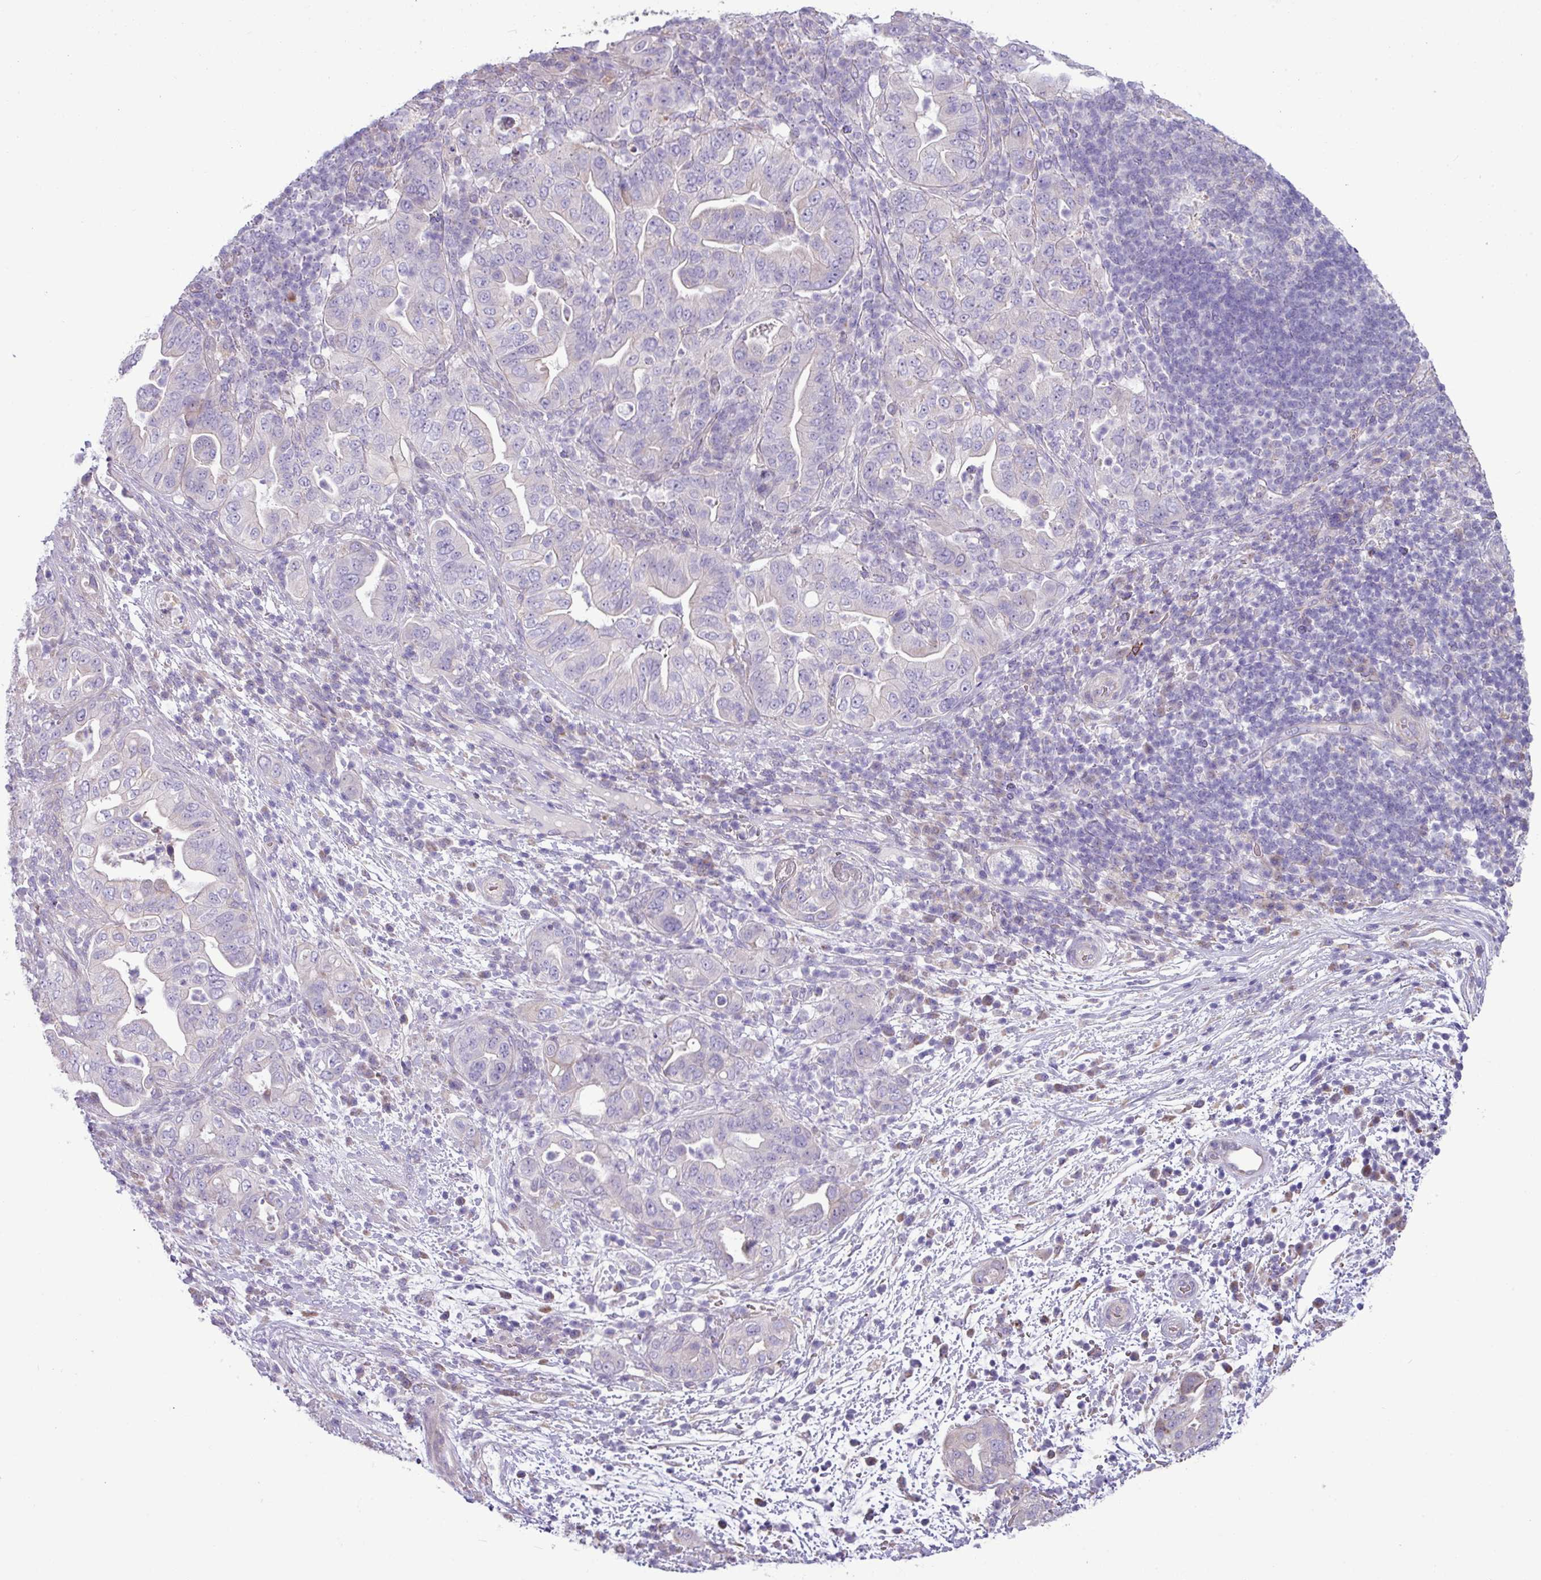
{"staining": {"intensity": "negative", "quantity": "none", "location": "none"}, "tissue": "pancreatic cancer", "cell_type": "Tumor cells", "image_type": "cancer", "snomed": [{"axis": "morphology", "description": "Normal tissue, NOS"}, {"axis": "morphology", "description": "Adenocarcinoma, NOS"}, {"axis": "topography", "description": "Lymph node"}, {"axis": "topography", "description": "Pancreas"}], "caption": "This photomicrograph is of adenocarcinoma (pancreatic) stained with immunohistochemistry to label a protein in brown with the nuclei are counter-stained blue. There is no staining in tumor cells.", "gene": "IRGC", "patient": {"sex": "female", "age": 67}}